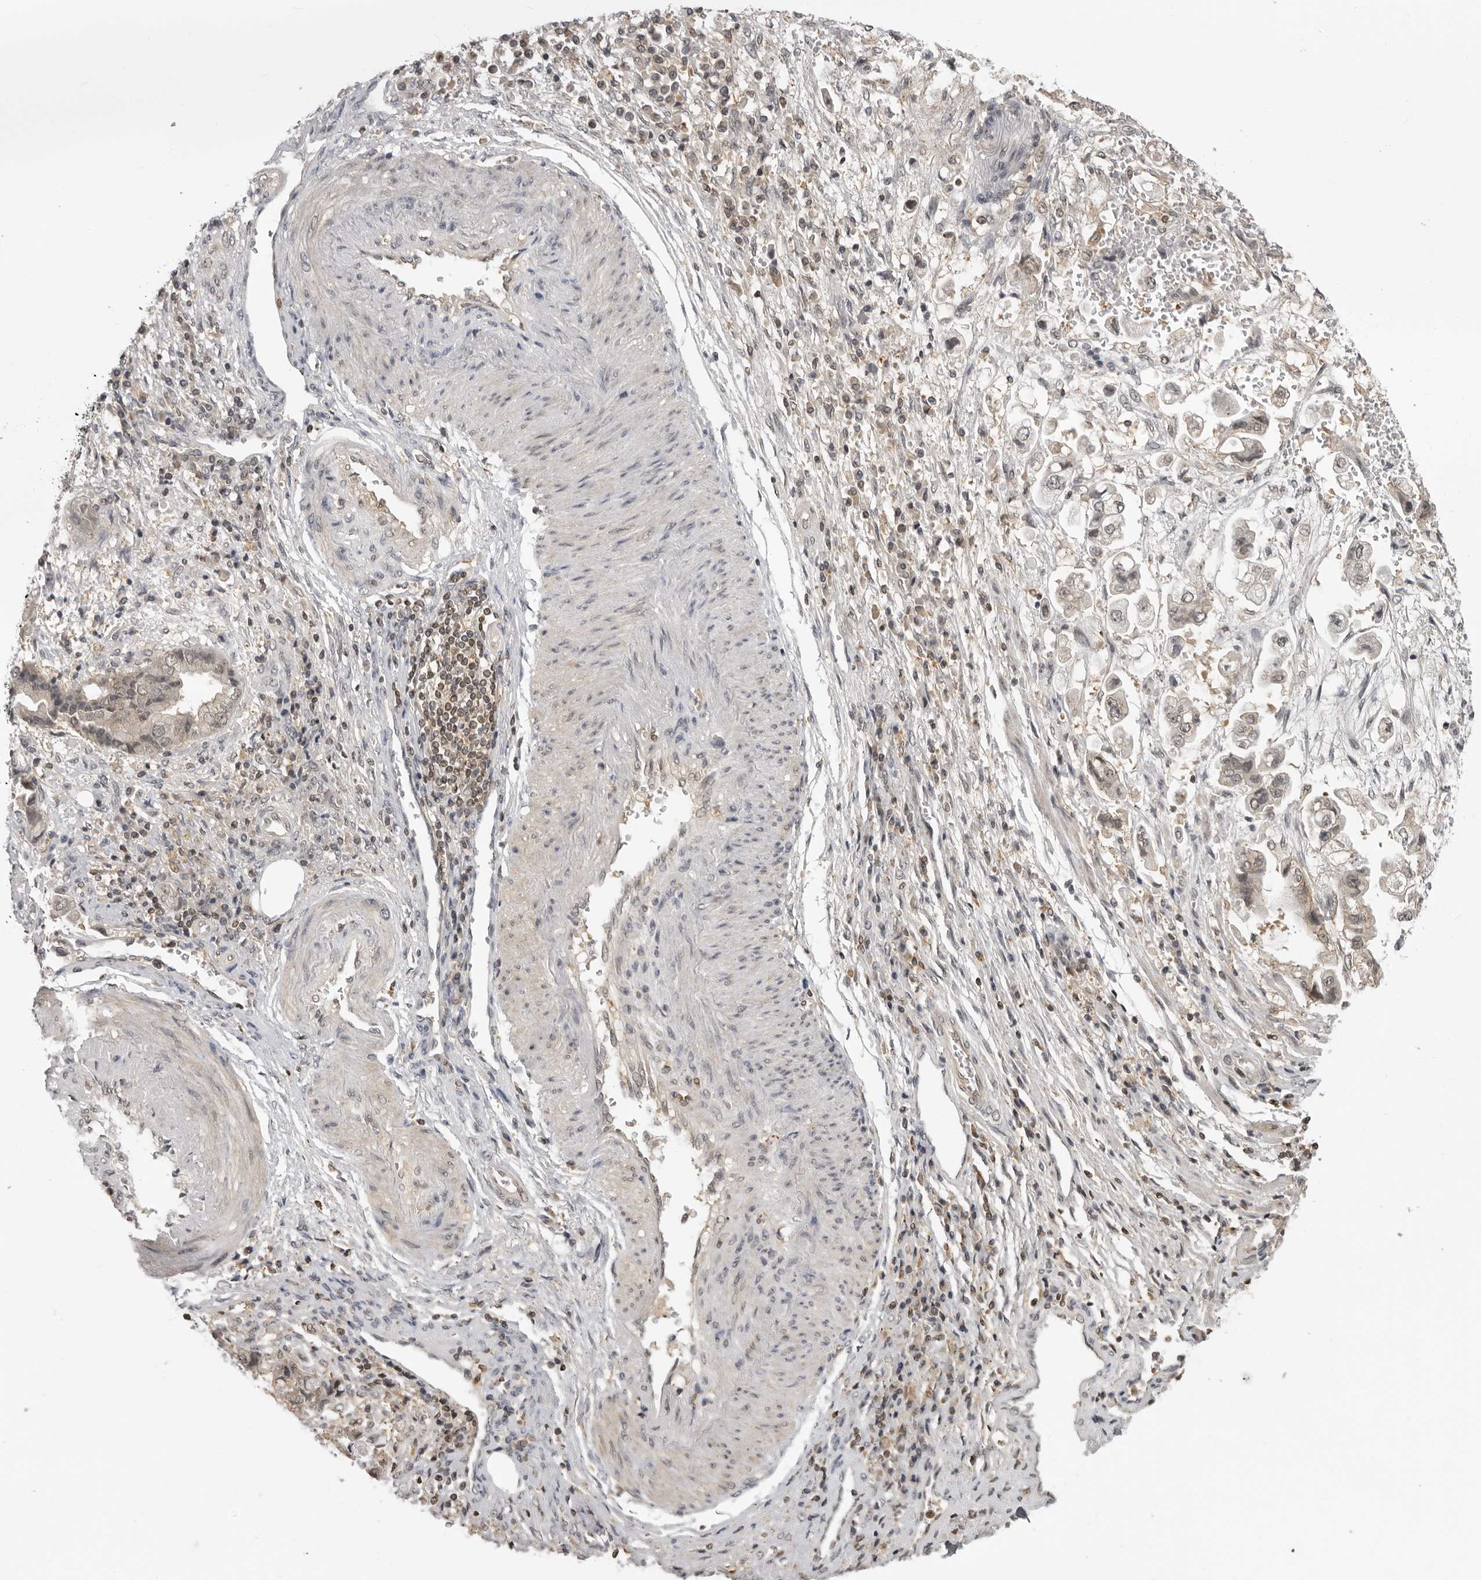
{"staining": {"intensity": "weak", "quantity": ">75%", "location": "cytoplasmic/membranous,nuclear"}, "tissue": "stomach cancer", "cell_type": "Tumor cells", "image_type": "cancer", "snomed": [{"axis": "morphology", "description": "Adenocarcinoma, NOS"}, {"axis": "topography", "description": "Stomach"}], "caption": "This micrograph shows stomach cancer stained with immunohistochemistry (IHC) to label a protein in brown. The cytoplasmic/membranous and nuclear of tumor cells show weak positivity for the protein. Nuclei are counter-stained blue.", "gene": "PDCL3", "patient": {"sex": "male", "age": 62}}